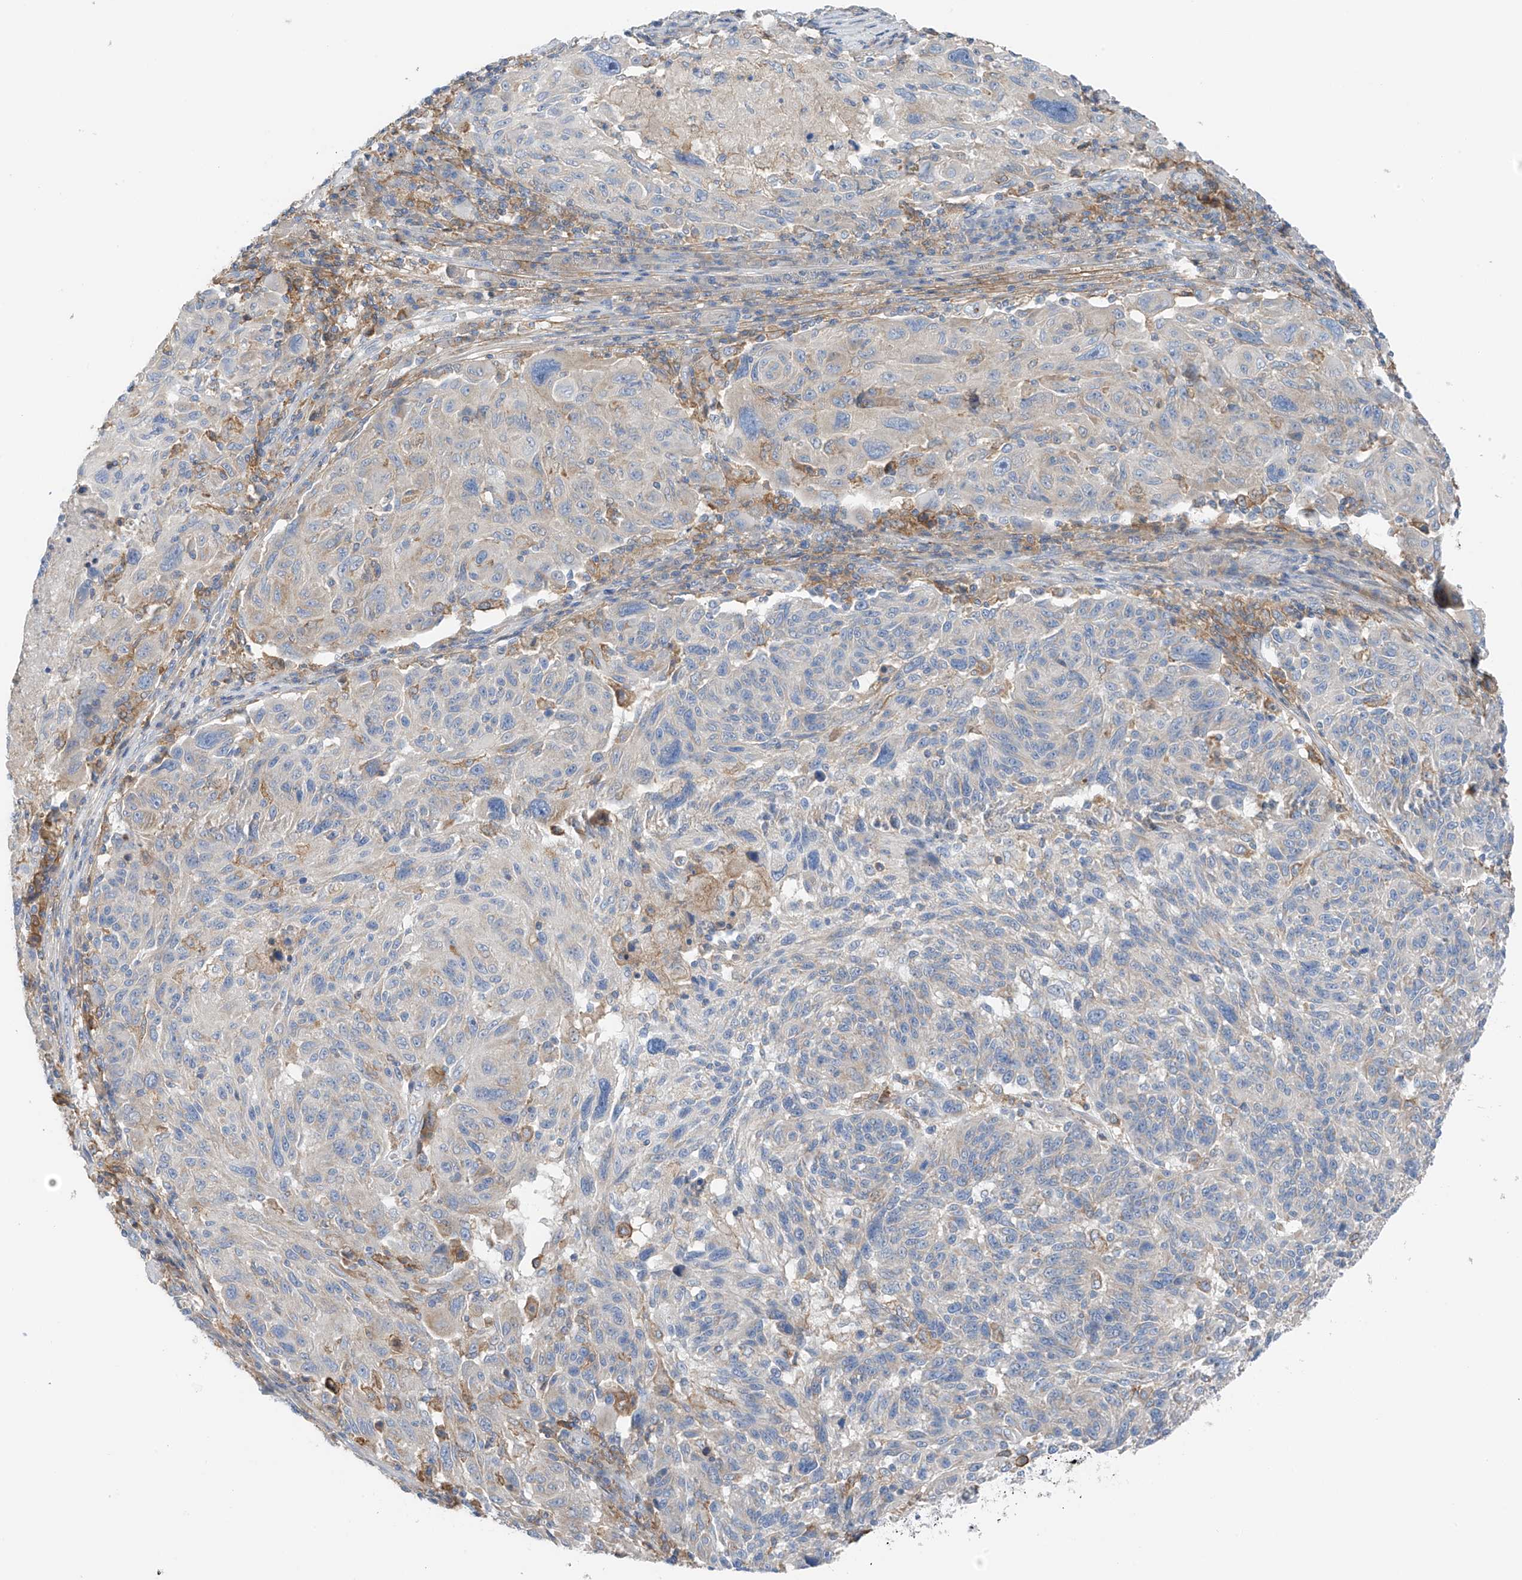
{"staining": {"intensity": "negative", "quantity": "none", "location": "none"}, "tissue": "melanoma", "cell_type": "Tumor cells", "image_type": "cancer", "snomed": [{"axis": "morphology", "description": "Malignant melanoma, NOS"}, {"axis": "topography", "description": "Skin"}], "caption": "The image displays no staining of tumor cells in melanoma.", "gene": "NALCN", "patient": {"sex": "male", "age": 53}}